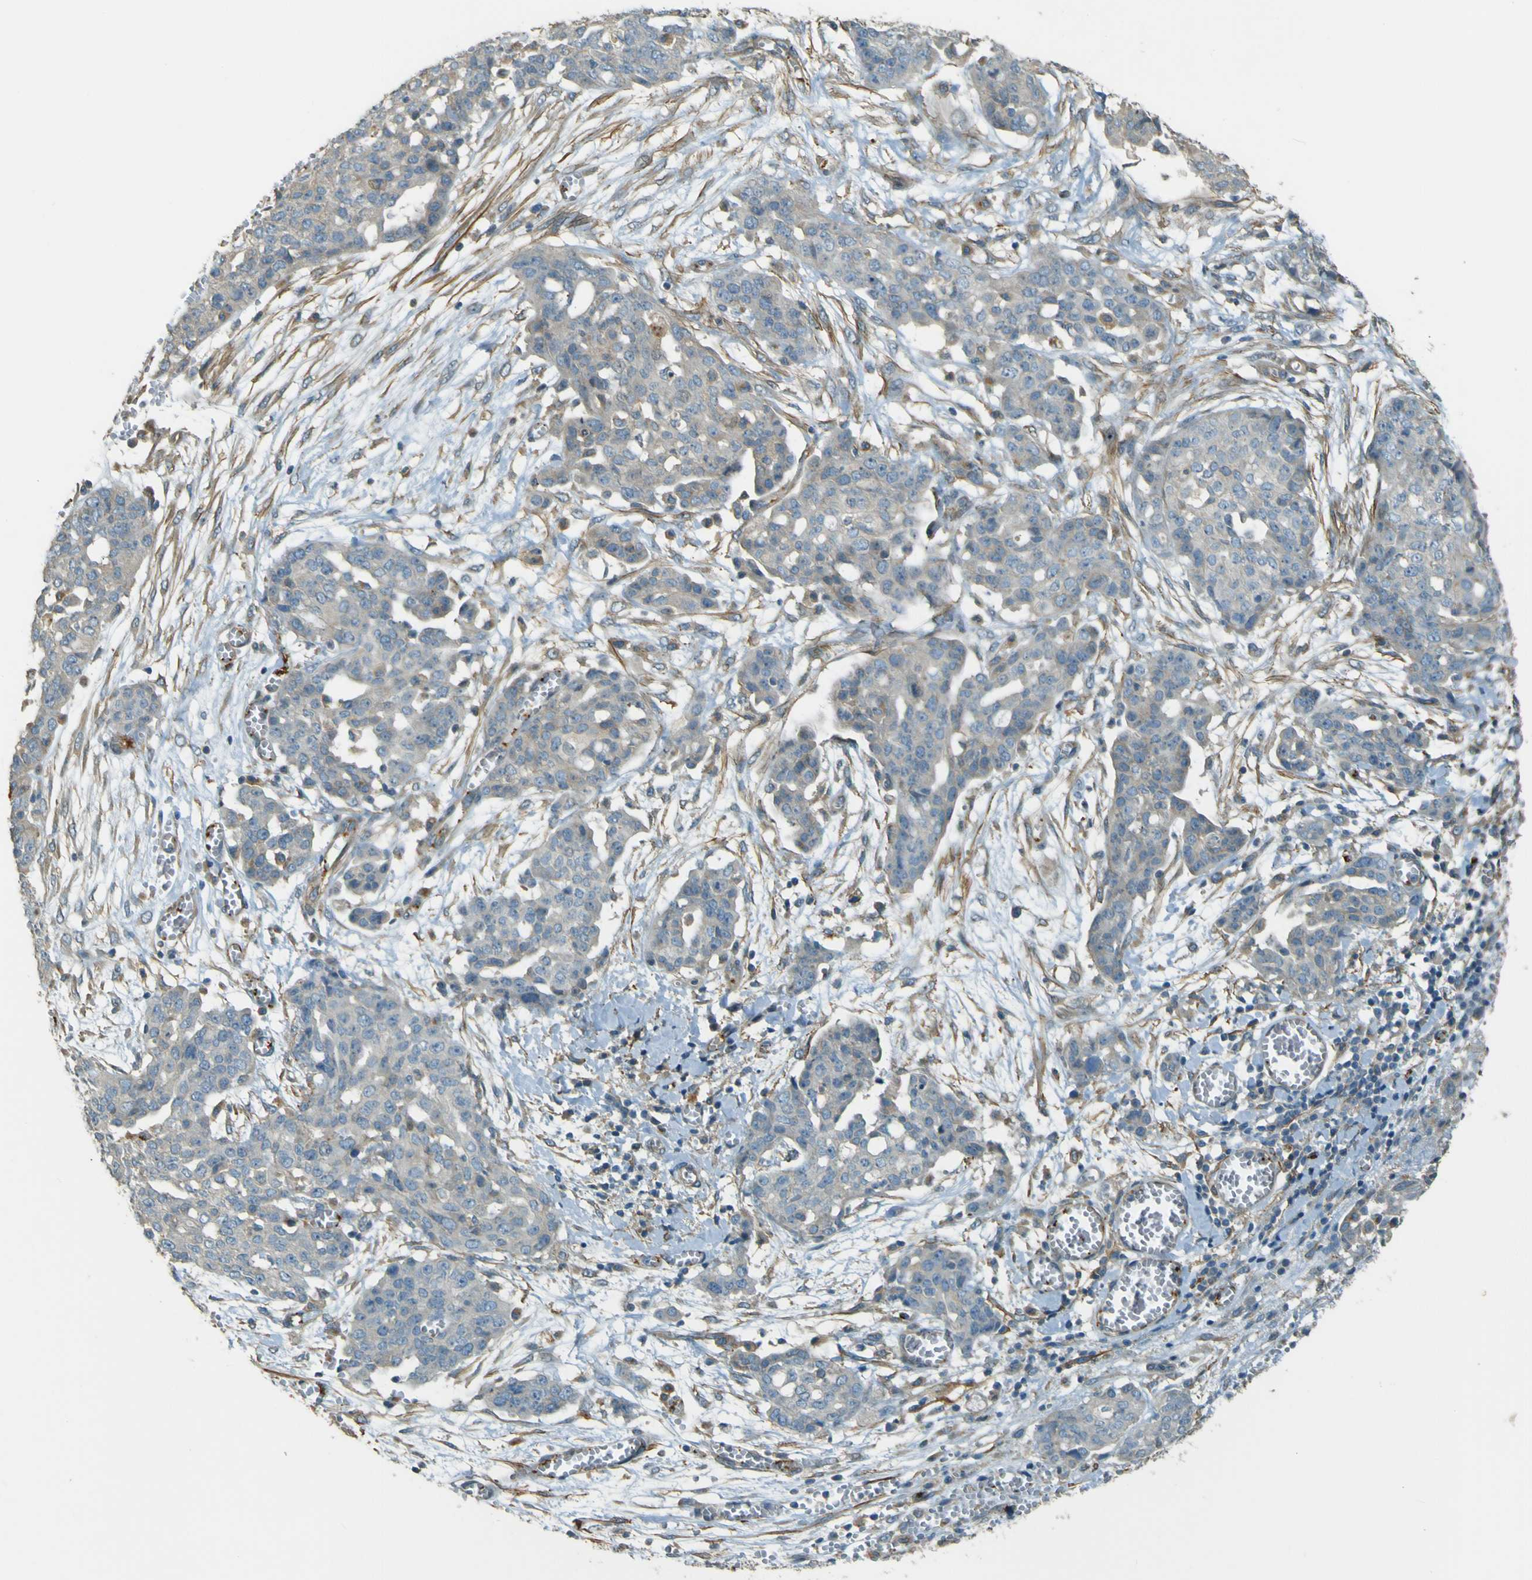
{"staining": {"intensity": "negative", "quantity": "none", "location": "none"}, "tissue": "ovarian cancer", "cell_type": "Tumor cells", "image_type": "cancer", "snomed": [{"axis": "morphology", "description": "Cystadenocarcinoma, serous, NOS"}, {"axis": "topography", "description": "Soft tissue"}, {"axis": "topography", "description": "Ovary"}], "caption": "This is an immunohistochemistry histopathology image of human ovarian serous cystadenocarcinoma. There is no staining in tumor cells.", "gene": "NEXN", "patient": {"sex": "female", "age": 57}}